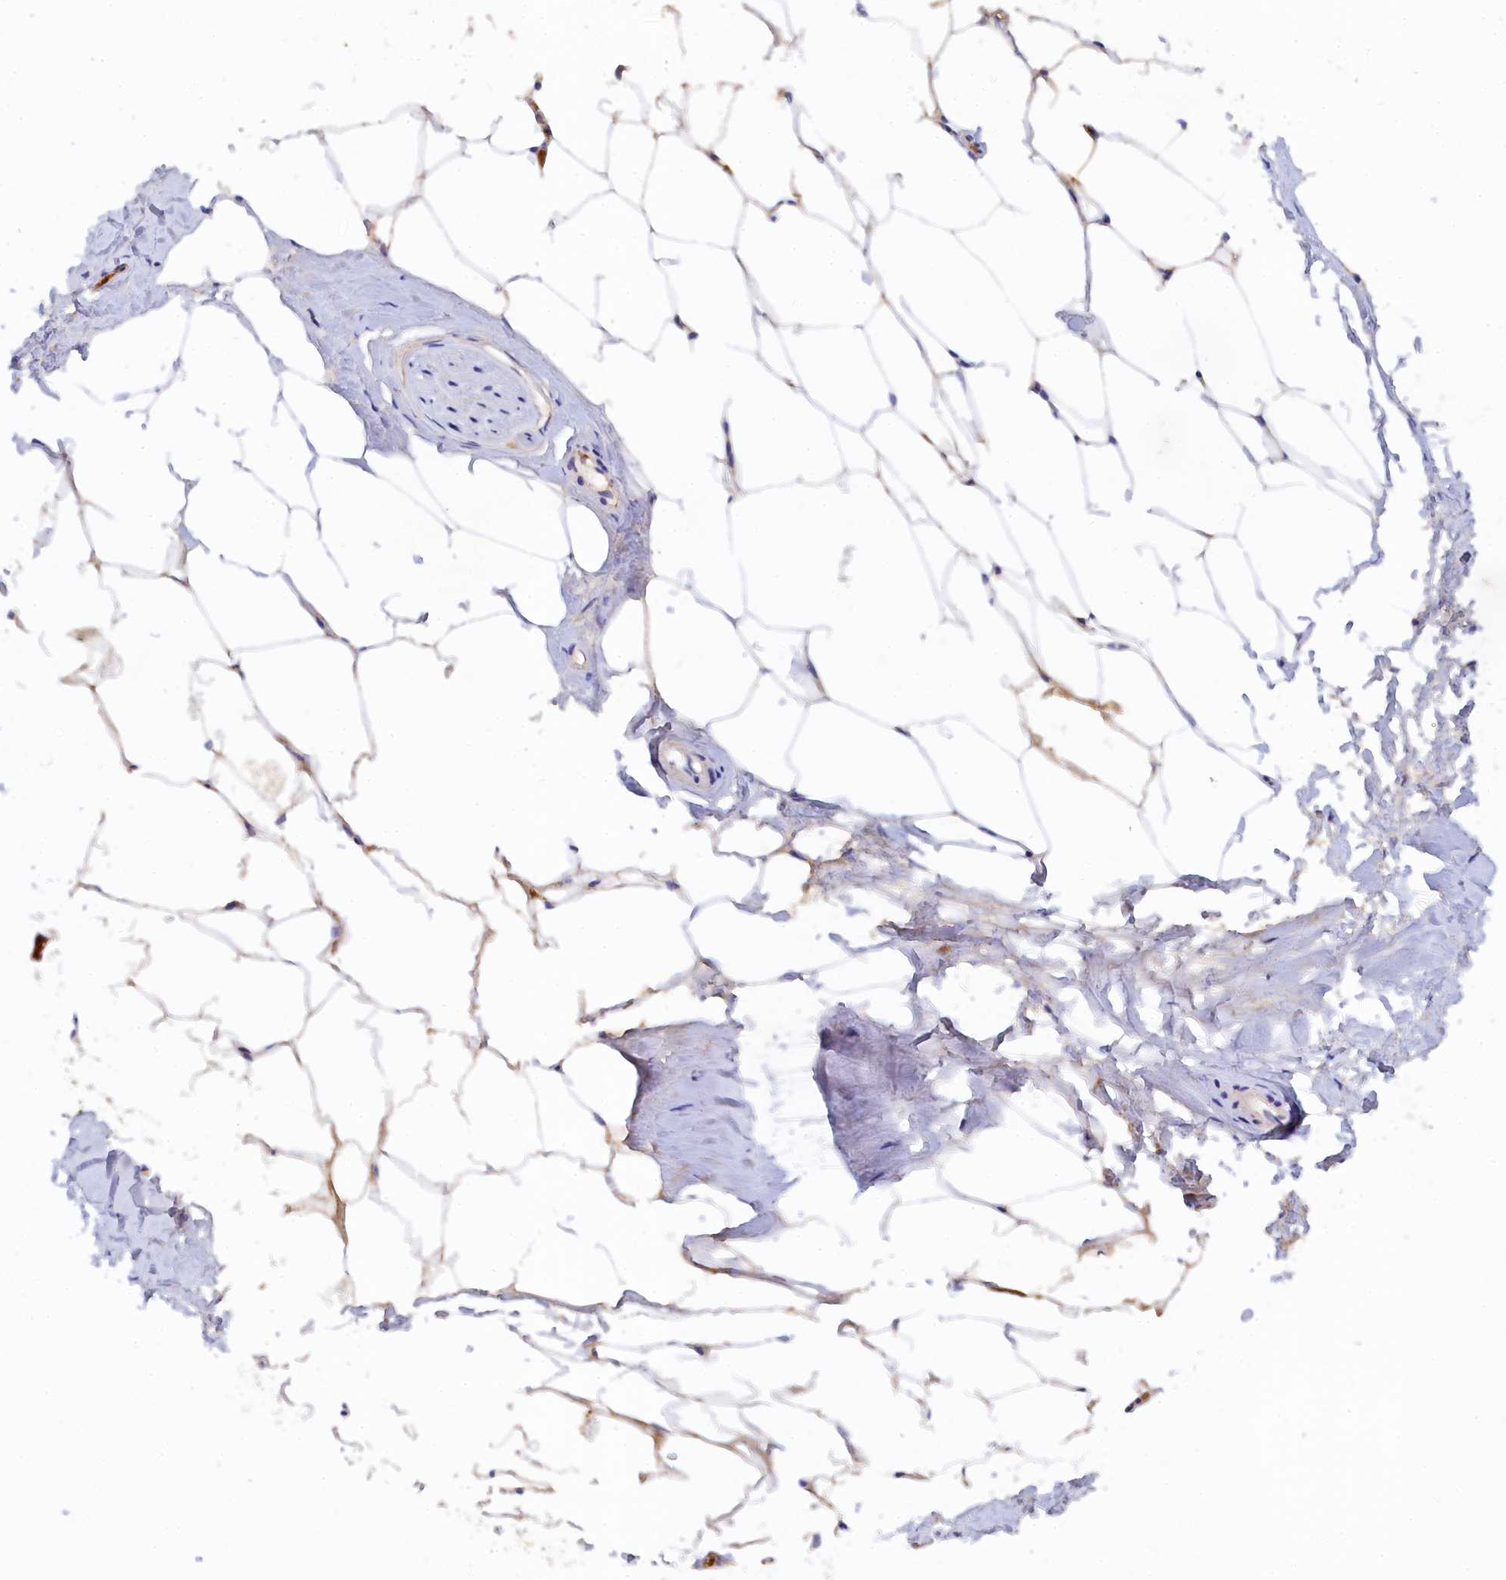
{"staining": {"intensity": "weak", "quantity": "25%-75%", "location": "cytoplasmic/membranous,nuclear"}, "tissue": "adipose tissue", "cell_type": "Adipocytes", "image_type": "normal", "snomed": [{"axis": "morphology", "description": "Normal tissue, NOS"}, {"axis": "morphology", "description": "Adenocarcinoma, Low grade"}, {"axis": "topography", "description": "Prostate"}, {"axis": "topography", "description": "Peripheral nerve tissue"}], "caption": "The micrograph reveals immunohistochemical staining of normal adipose tissue. There is weak cytoplasmic/membranous,nuclear staining is seen in approximately 25%-75% of adipocytes. The staining was performed using DAB to visualize the protein expression in brown, while the nuclei were stained in blue with hematoxylin (Magnification: 20x).", "gene": "SPATA5L1", "patient": {"sex": "male", "age": 63}}